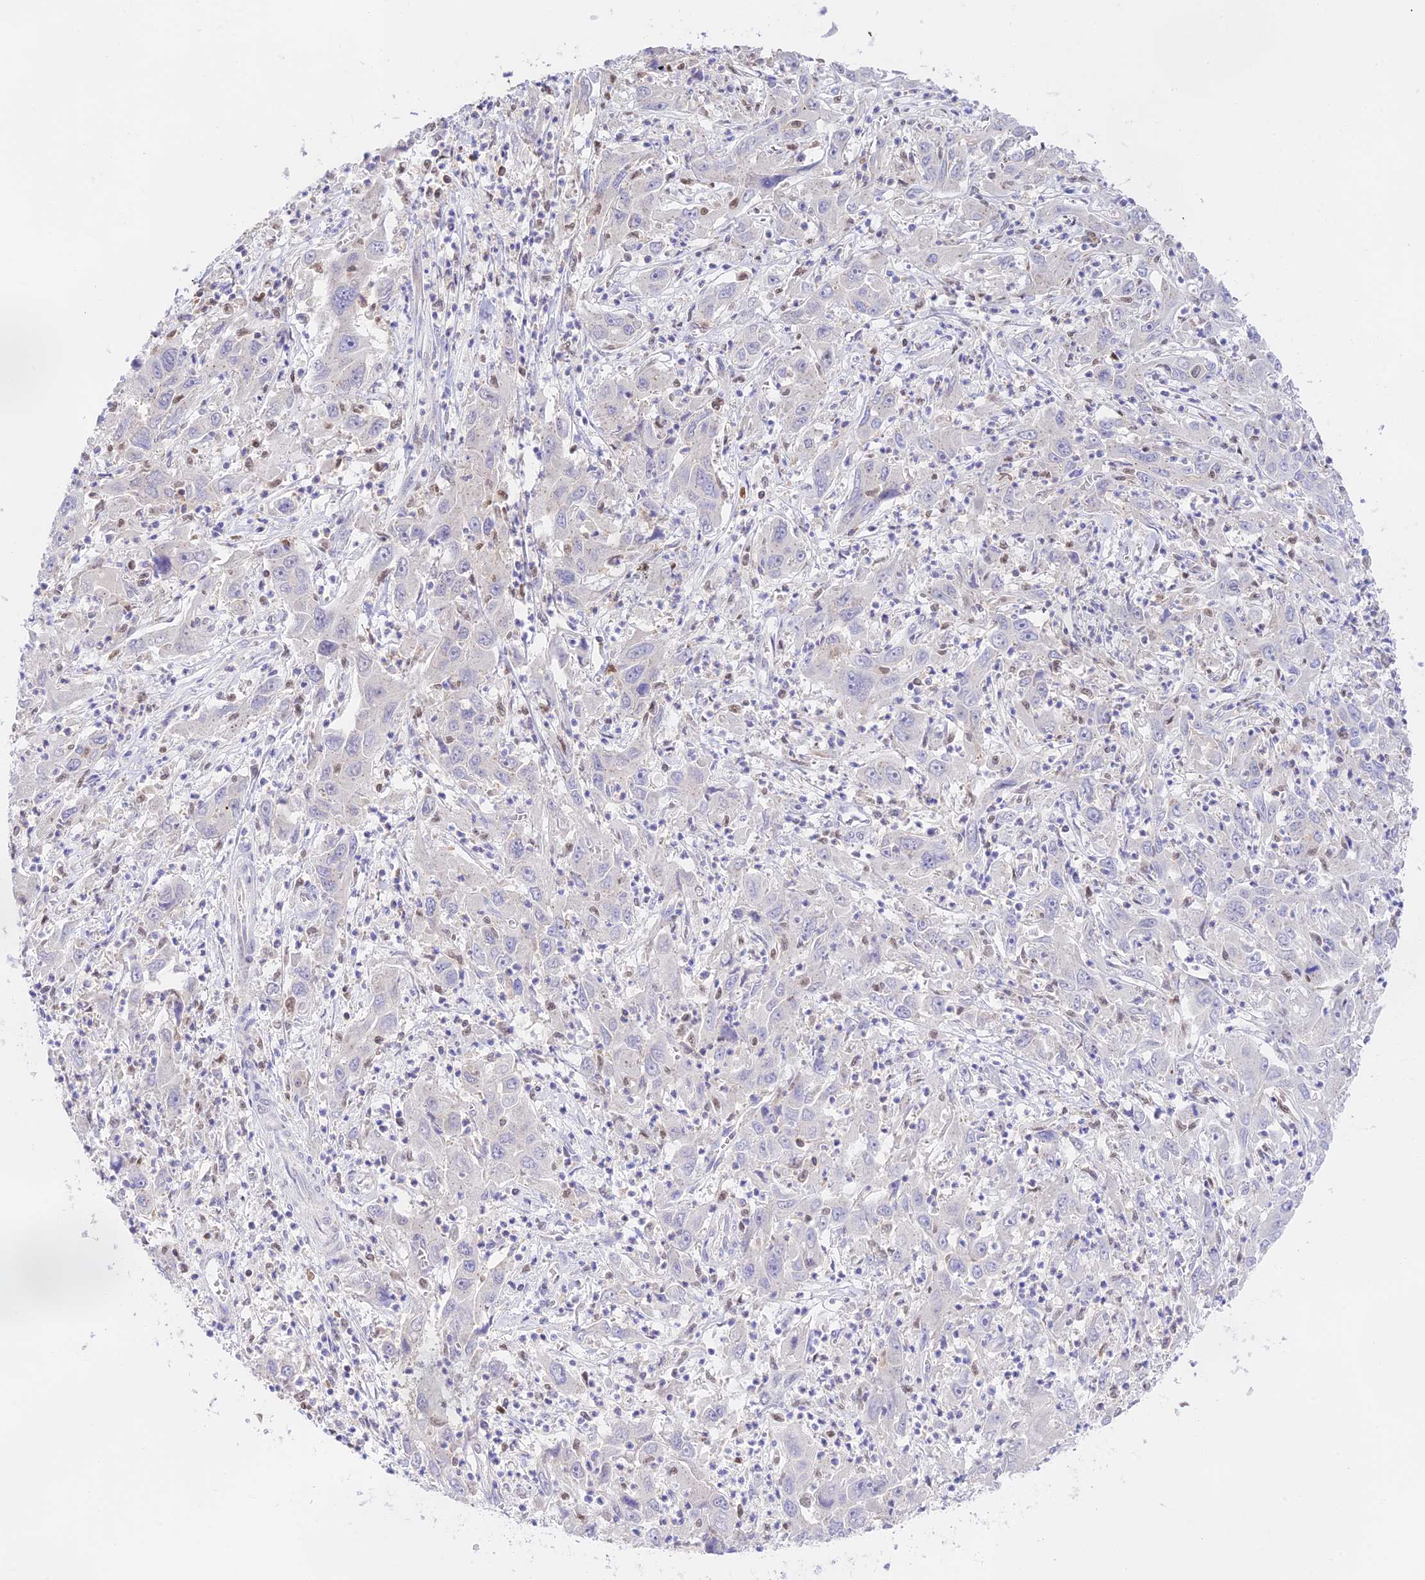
{"staining": {"intensity": "negative", "quantity": "none", "location": "none"}, "tissue": "liver cancer", "cell_type": "Tumor cells", "image_type": "cancer", "snomed": [{"axis": "morphology", "description": "Carcinoma, Hepatocellular, NOS"}, {"axis": "topography", "description": "Liver"}], "caption": "High power microscopy image of an IHC micrograph of liver cancer, revealing no significant expression in tumor cells.", "gene": "DENND1C", "patient": {"sex": "male", "age": 63}}